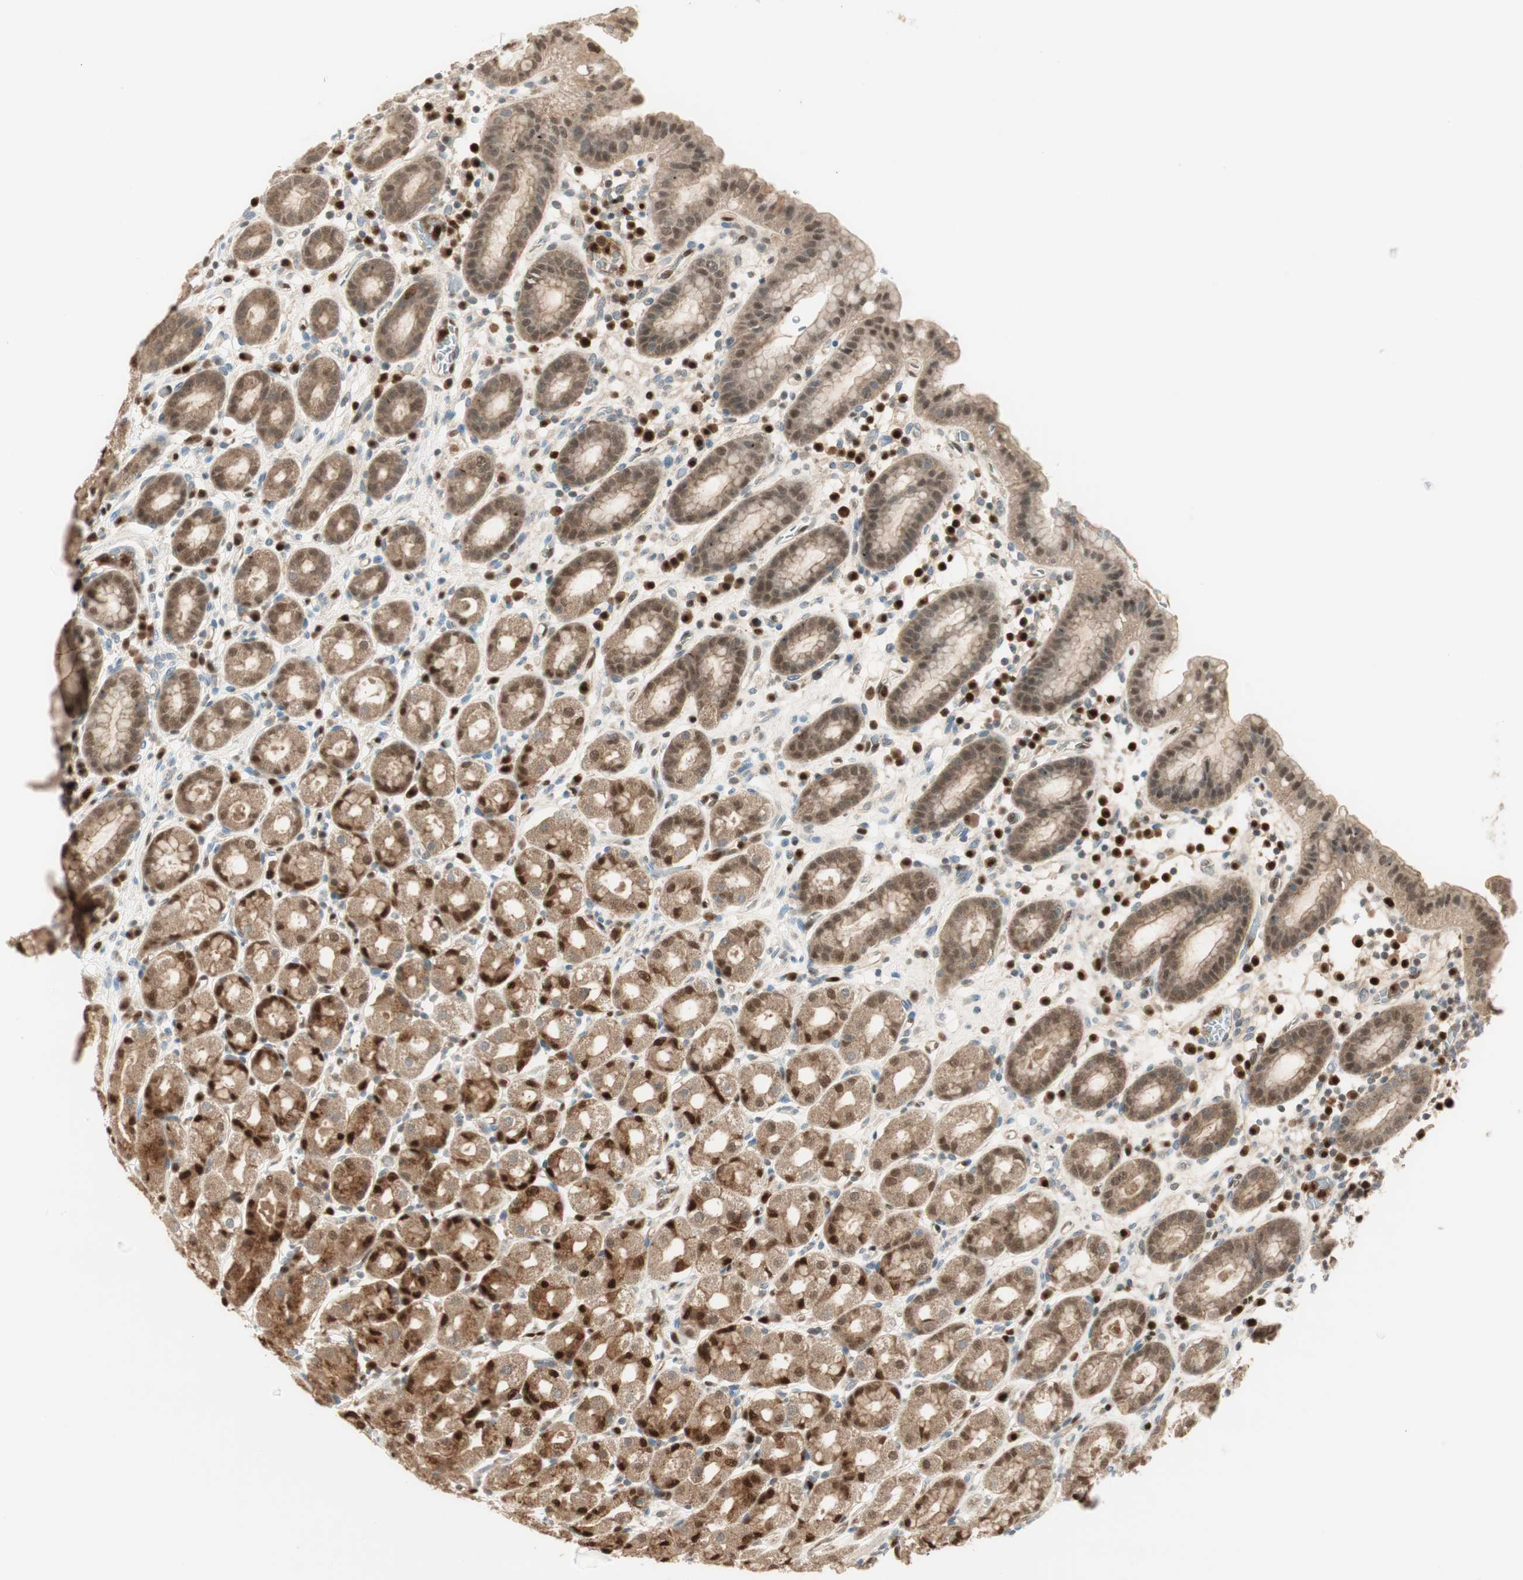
{"staining": {"intensity": "moderate", "quantity": ">75%", "location": "cytoplasmic/membranous,nuclear"}, "tissue": "stomach", "cell_type": "Glandular cells", "image_type": "normal", "snomed": [{"axis": "morphology", "description": "Normal tissue, NOS"}, {"axis": "topography", "description": "Stomach, upper"}], "caption": "Stomach was stained to show a protein in brown. There is medium levels of moderate cytoplasmic/membranous,nuclear expression in about >75% of glandular cells. The staining was performed using DAB, with brown indicating positive protein expression. Nuclei are stained blue with hematoxylin.", "gene": "LTA4H", "patient": {"sex": "male", "age": 68}}